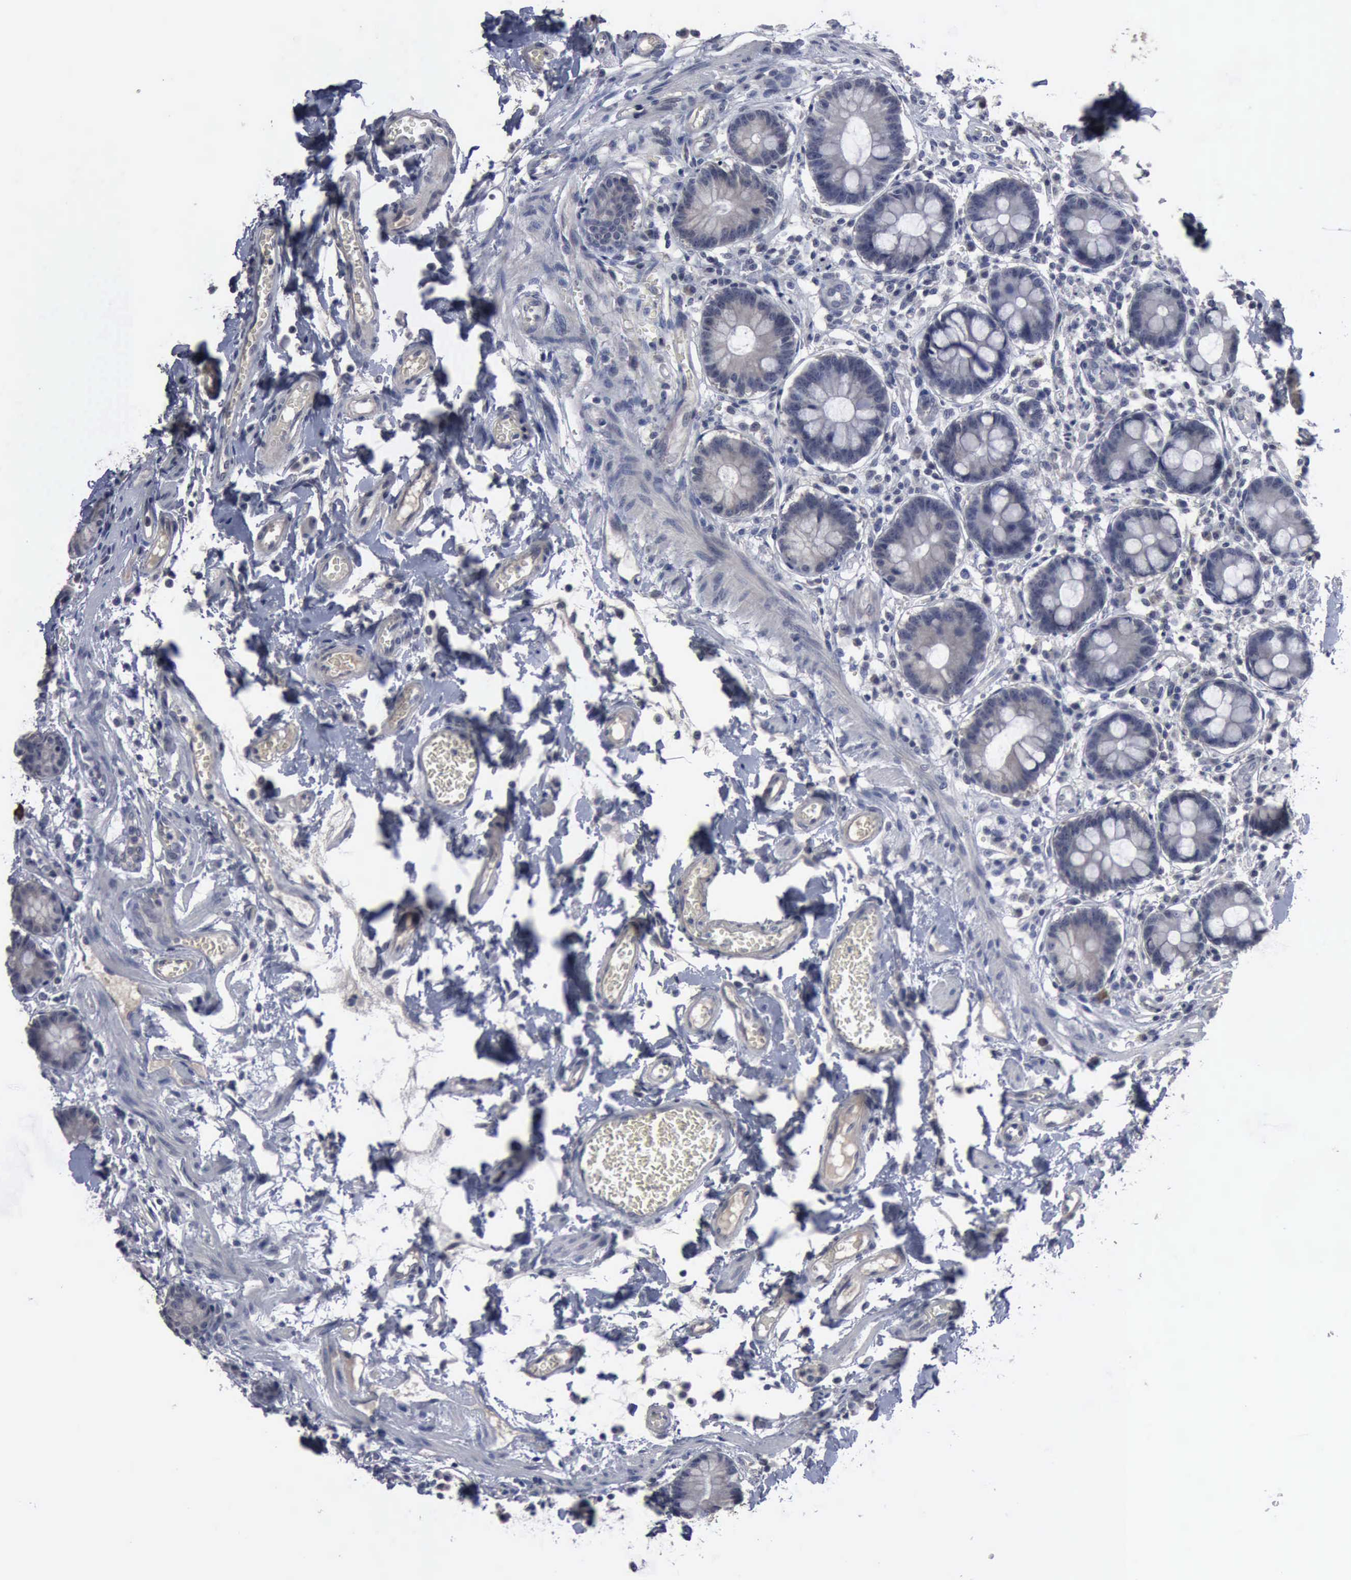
{"staining": {"intensity": "weak", "quantity": "<25%", "location": "cytoplasmic/membranous"}, "tissue": "small intestine", "cell_type": "Glandular cells", "image_type": "normal", "snomed": [{"axis": "morphology", "description": "Normal tissue, NOS"}, {"axis": "topography", "description": "Small intestine"}], "caption": "Human small intestine stained for a protein using IHC shows no positivity in glandular cells.", "gene": "MYO18B", "patient": {"sex": "female", "age": 61}}